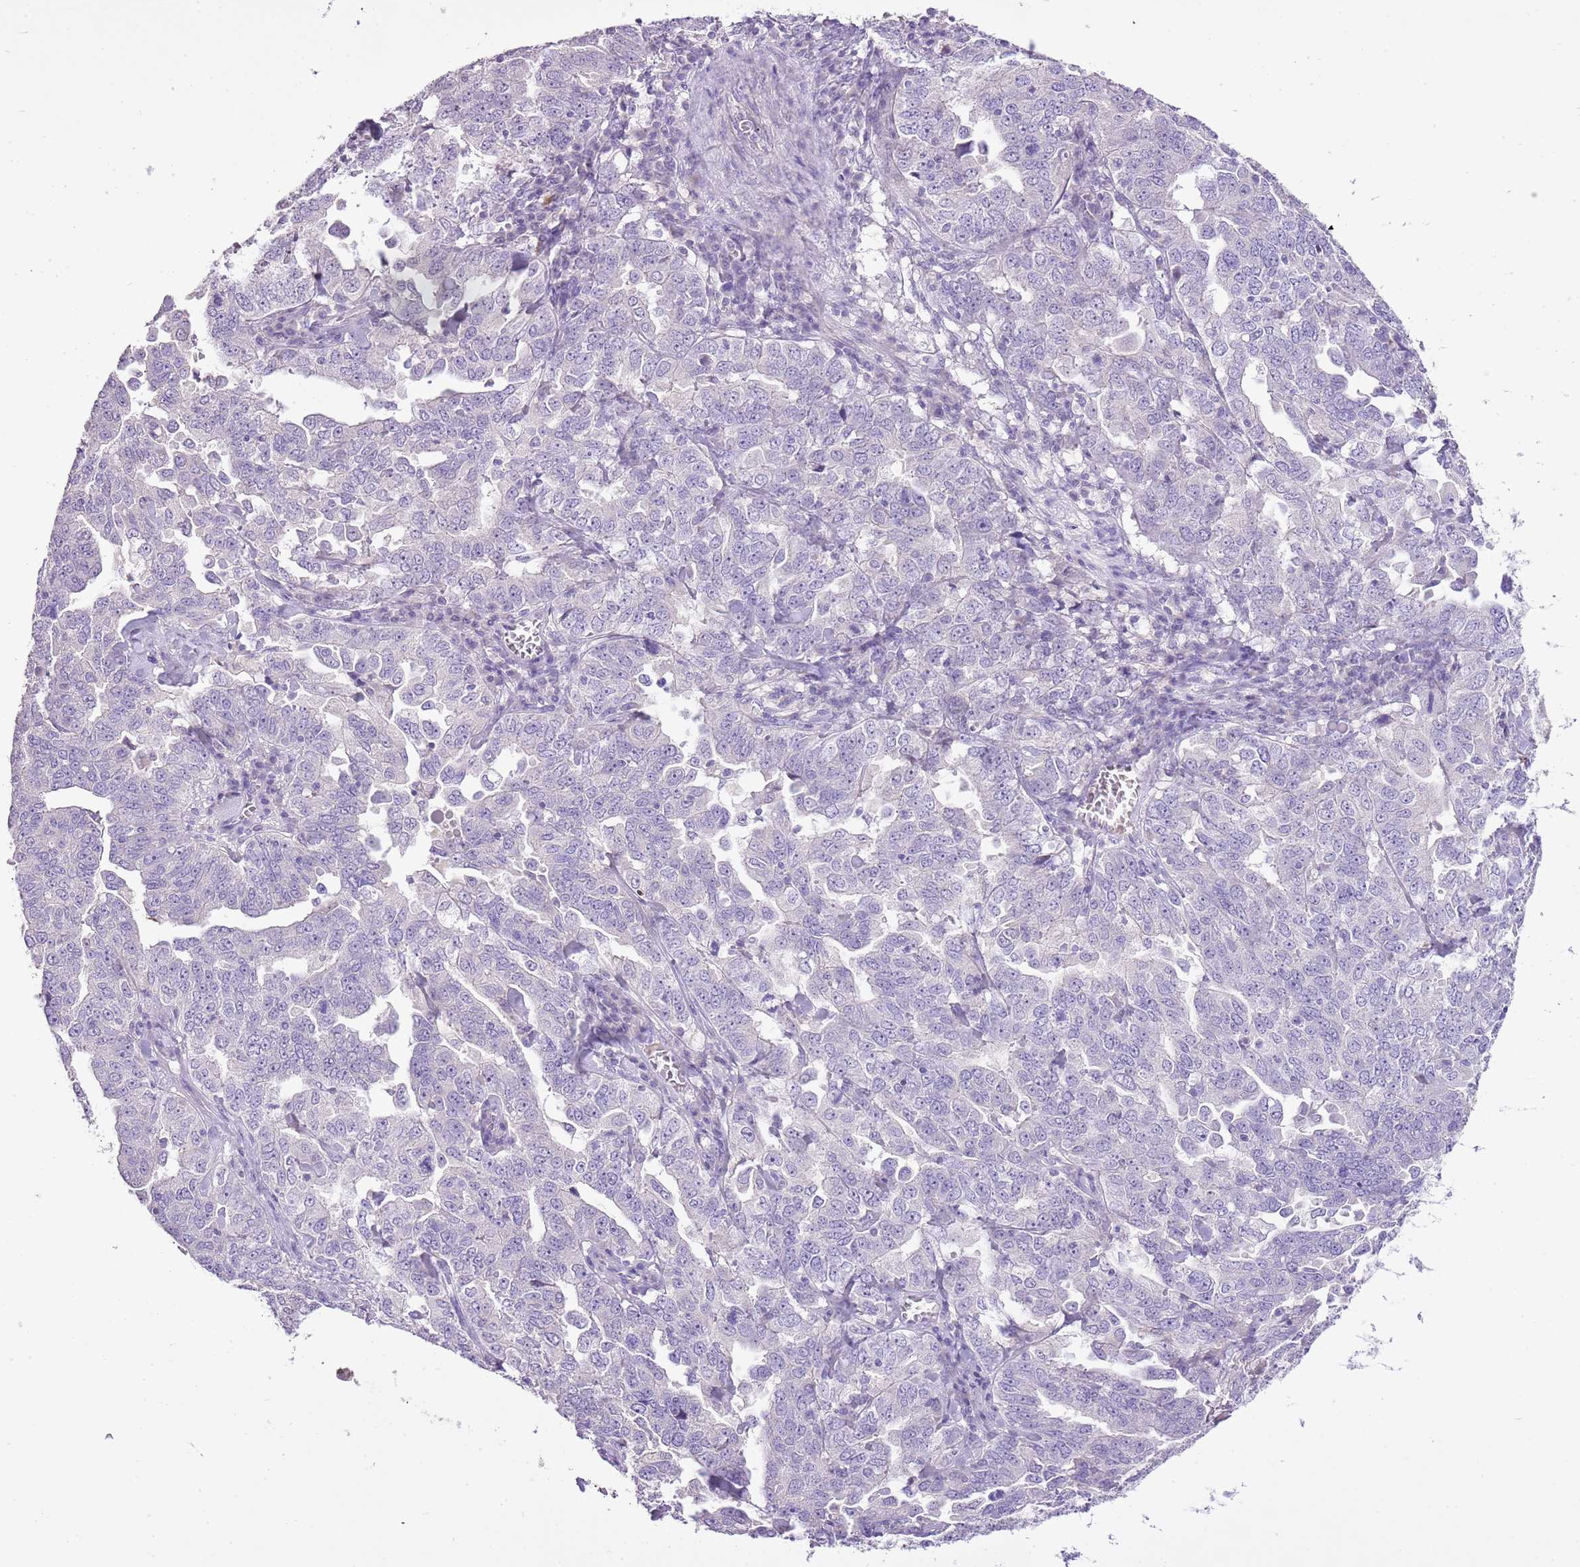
{"staining": {"intensity": "negative", "quantity": "none", "location": "none"}, "tissue": "ovarian cancer", "cell_type": "Tumor cells", "image_type": "cancer", "snomed": [{"axis": "morphology", "description": "Carcinoma, endometroid"}, {"axis": "topography", "description": "Ovary"}], "caption": "Immunohistochemistry (IHC) micrograph of neoplastic tissue: human ovarian cancer stained with DAB exhibits no significant protein expression in tumor cells.", "gene": "XPO7", "patient": {"sex": "female", "age": 62}}